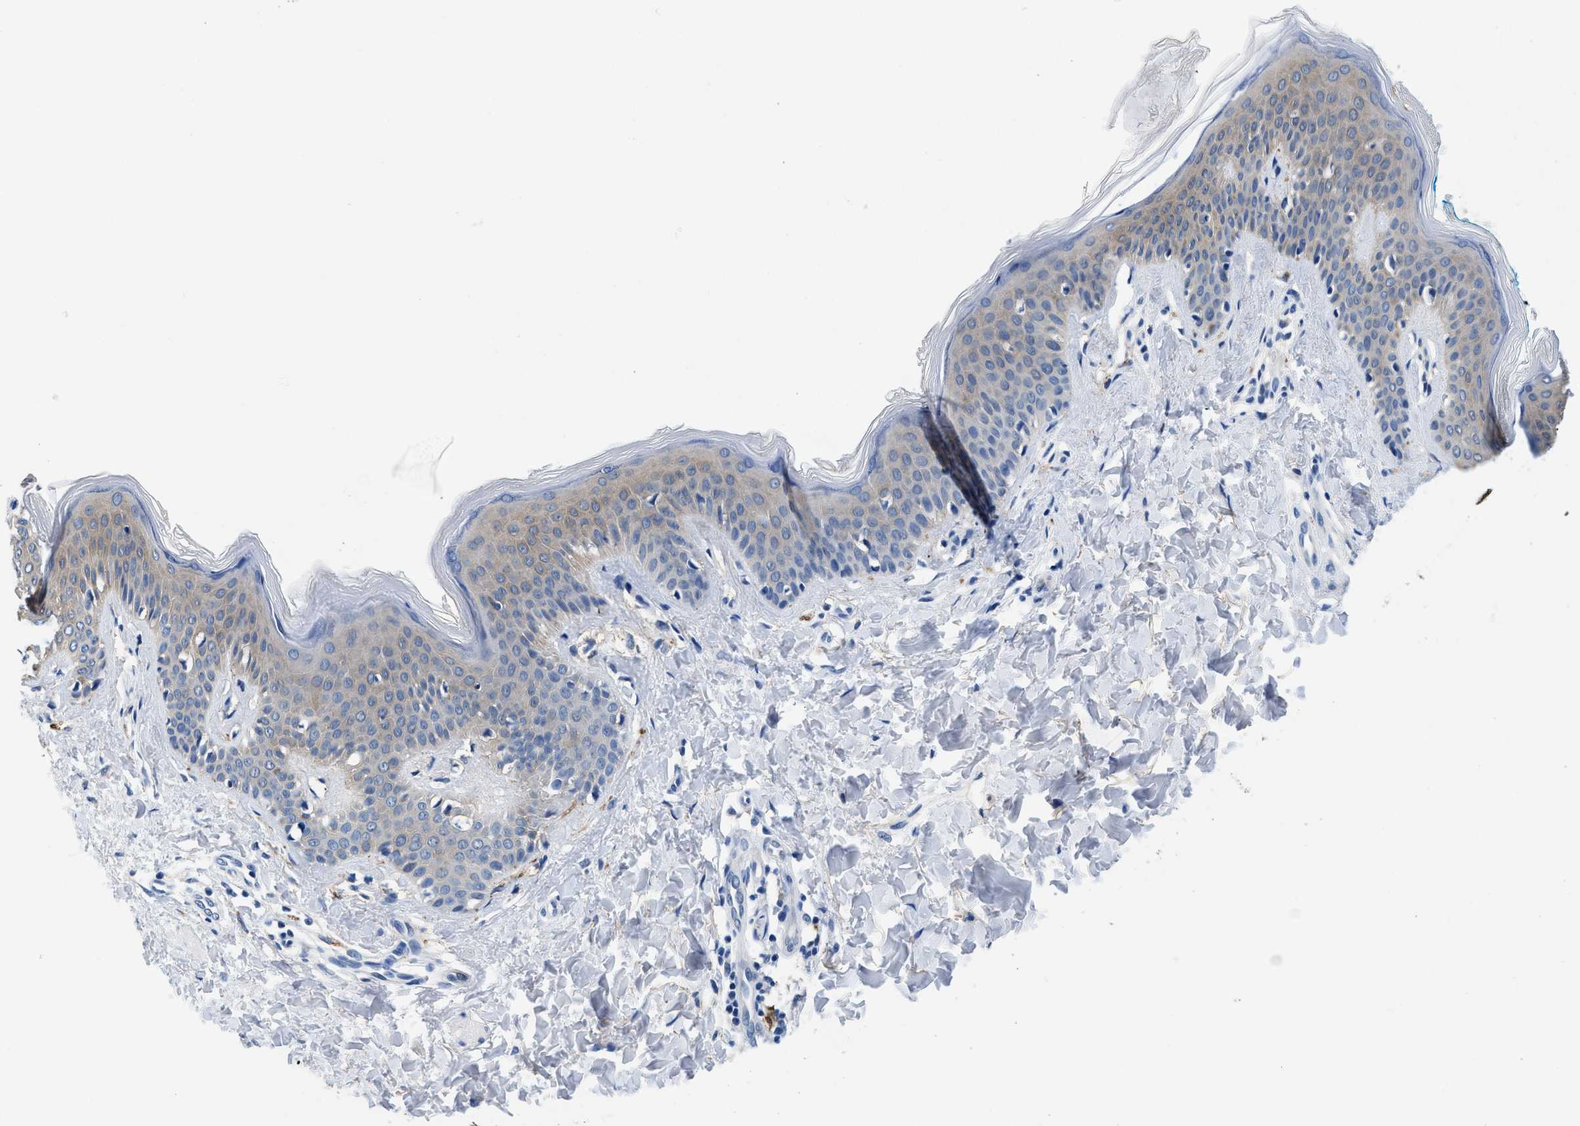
{"staining": {"intensity": "negative", "quantity": "none", "location": "none"}, "tissue": "skin", "cell_type": "Fibroblasts", "image_type": "normal", "snomed": [{"axis": "morphology", "description": "Normal tissue, NOS"}, {"axis": "topography", "description": "Skin"}], "caption": "DAB immunohistochemical staining of benign human skin exhibits no significant expression in fibroblasts.", "gene": "FADS6", "patient": {"sex": "female", "age": 17}}